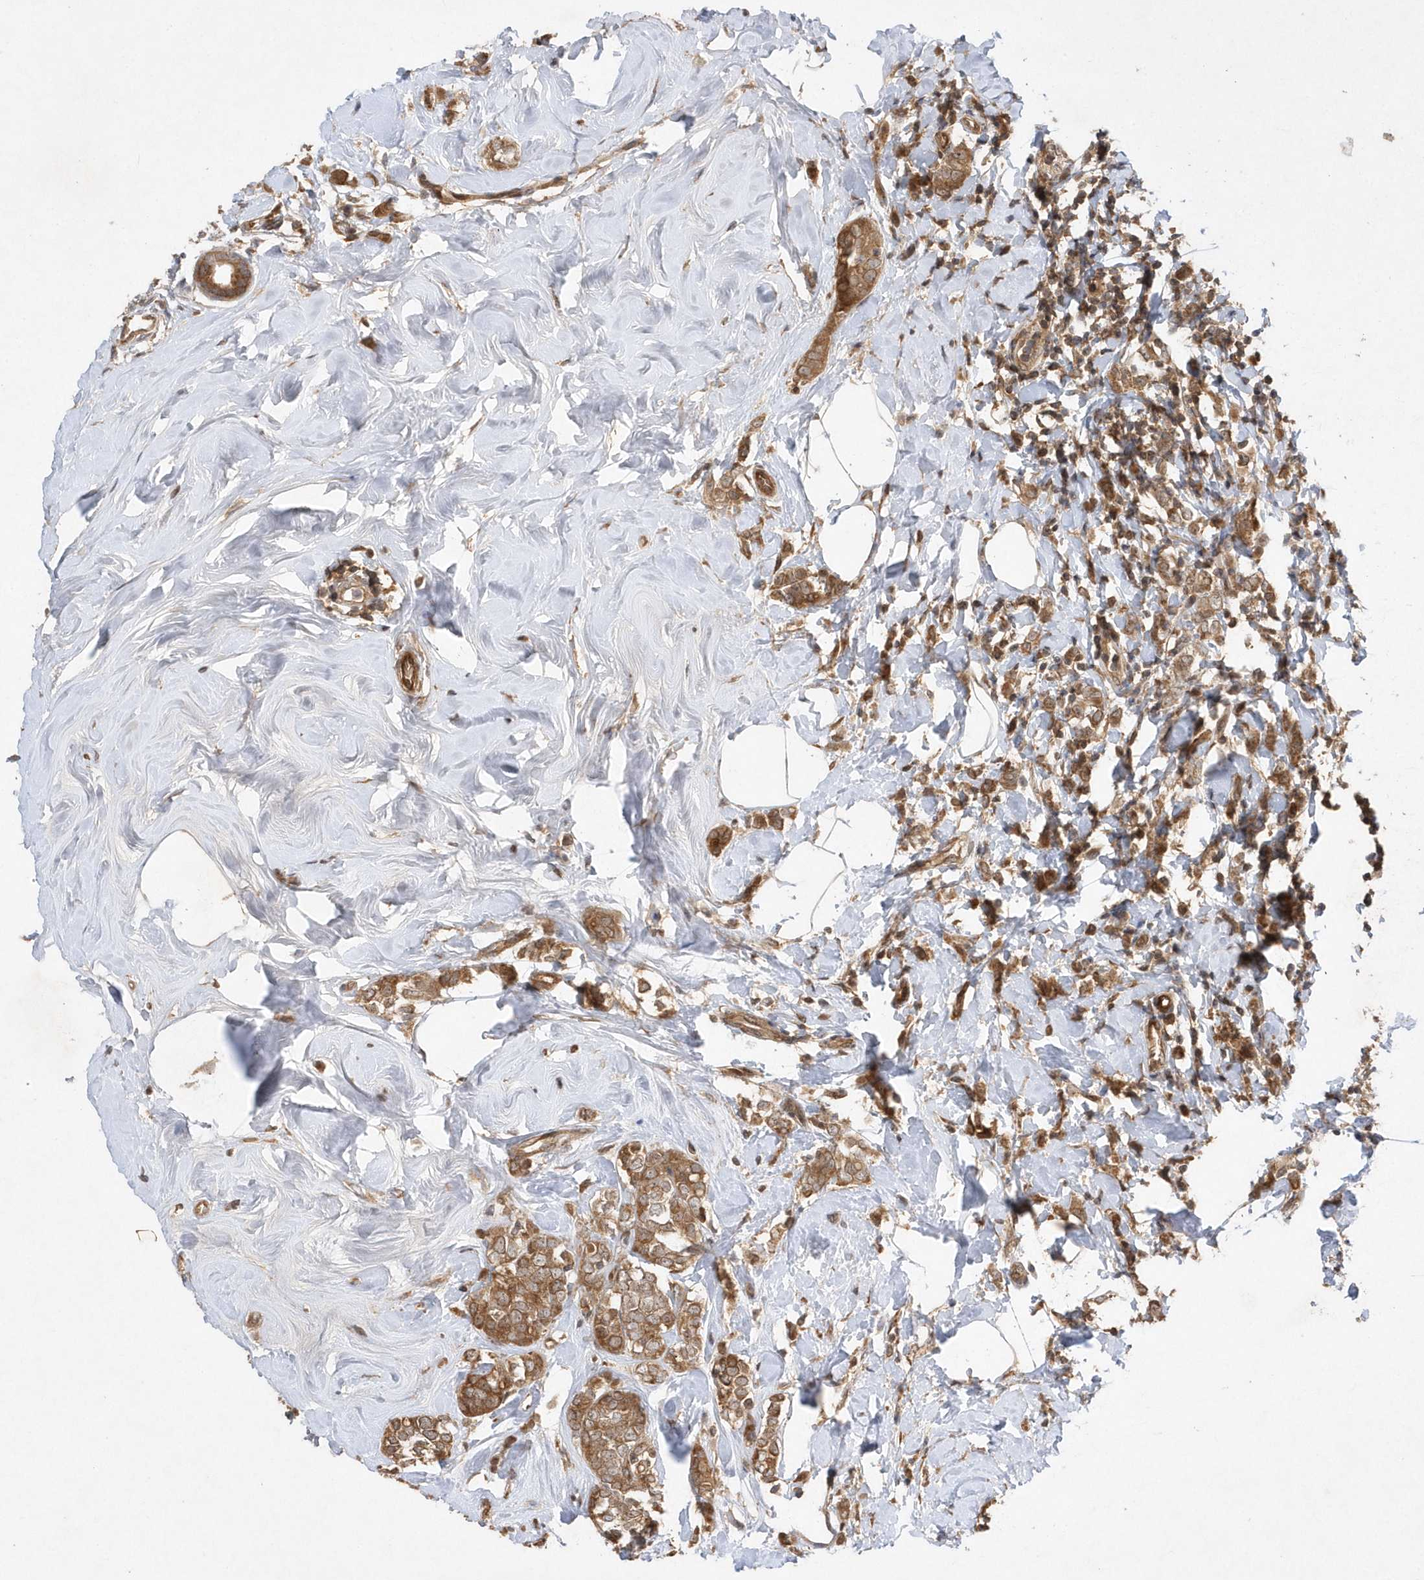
{"staining": {"intensity": "moderate", "quantity": ">75%", "location": "cytoplasmic/membranous"}, "tissue": "breast cancer", "cell_type": "Tumor cells", "image_type": "cancer", "snomed": [{"axis": "morphology", "description": "Lobular carcinoma"}, {"axis": "topography", "description": "Breast"}], "caption": "This micrograph exhibits breast cancer stained with immunohistochemistry to label a protein in brown. The cytoplasmic/membranous of tumor cells show moderate positivity for the protein. Nuclei are counter-stained blue.", "gene": "GFM2", "patient": {"sex": "female", "age": 47}}